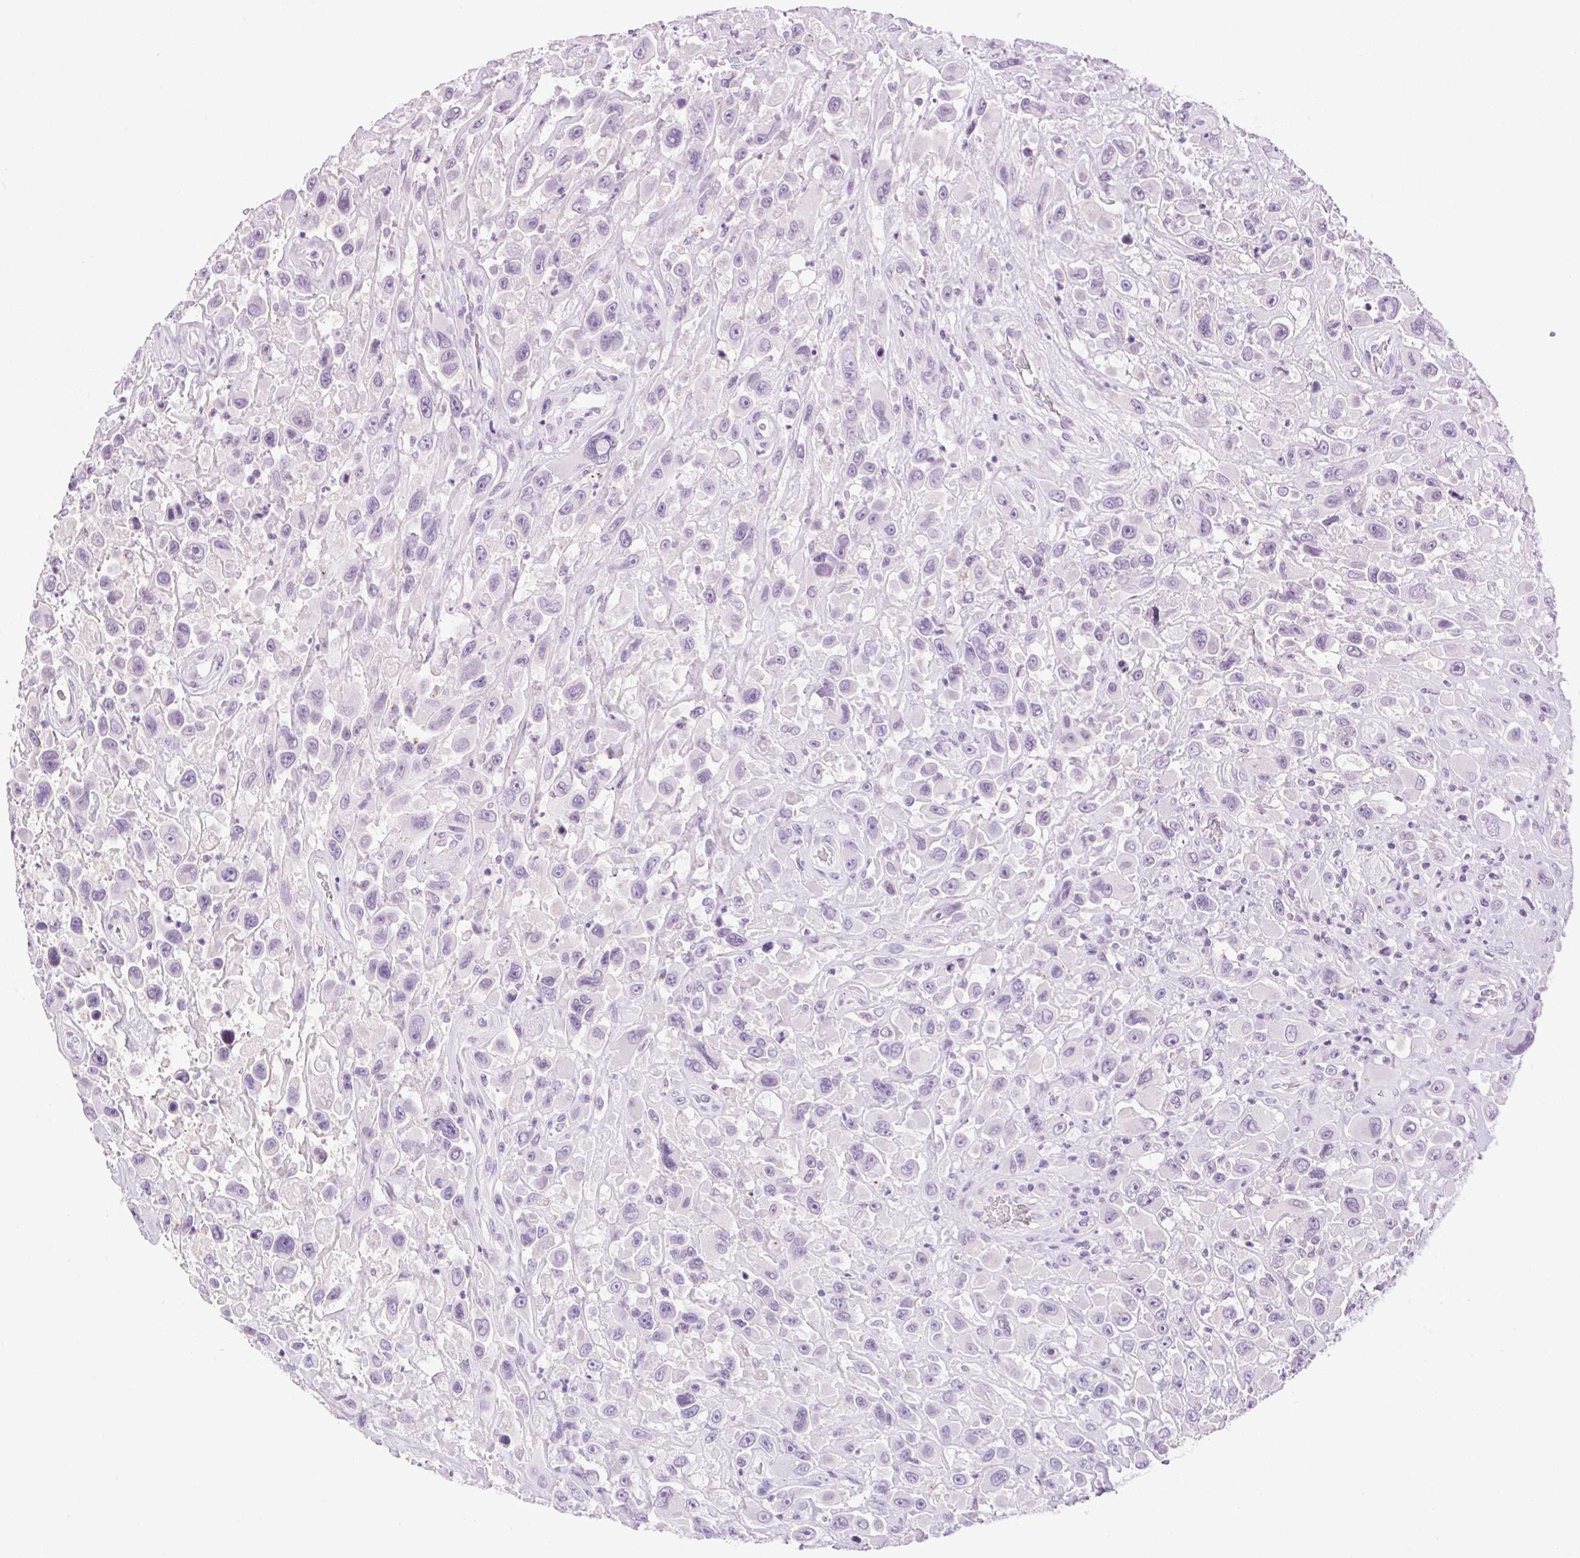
{"staining": {"intensity": "negative", "quantity": "none", "location": "none"}, "tissue": "urothelial cancer", "cell_type": "Tumor cells", "image_type": "cancer", "snomed": [{"axis": "morphology", "description": "Urothelial carcinoma, High grade"}, {"axis": "topography", "description": "Urinary bladder"}], "caption": "The IHC image has no significant expression in tumor cells of high-grade urothelial carcinoma tissue. (DAB immunohistochemistry (IHC) with hematoxylin counter stain).", "gene": "TMEM88B", "patient": {"sex": "male", "age": 53}}